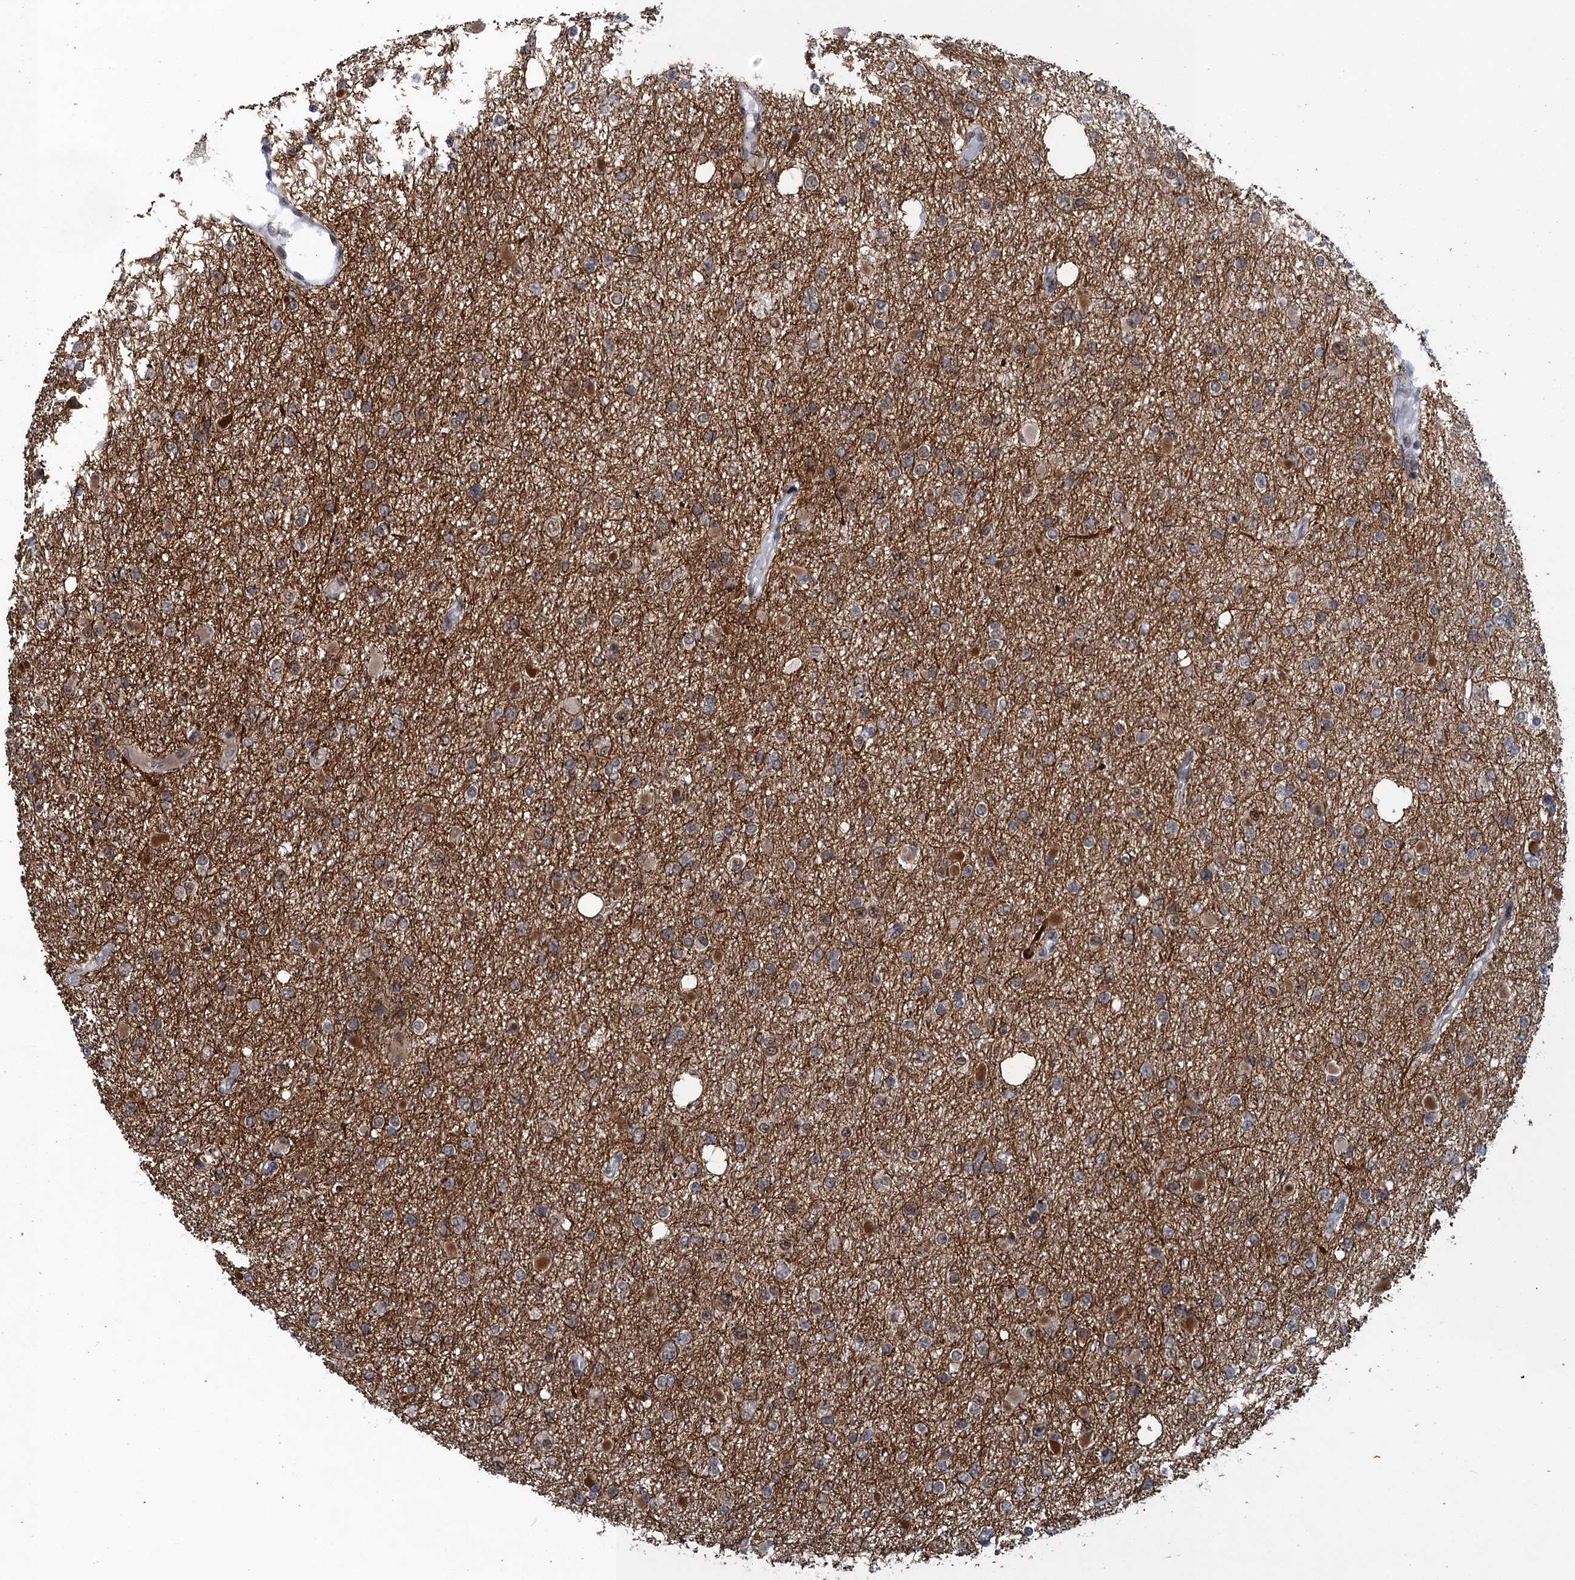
{"staining": {"intensity": "weak", "quantity": "25%-75%", "location": "cytoplasmic/membranous"}, "tissue": "glioma", "cell_type": "Tumor cells", "image_type": "cancer", "snomed": [{"axis": "morphology", "description": "Glioma, malignant, Low grade"}, {"axis": "topography", "description": "Brain"}], "caption": "An image of glioma stained for a protein shows weak cytoplasmic/membranous brown staining in tumor cells.", "gene": "SAE1", "patient": {"sex": "female", "age": 22}}